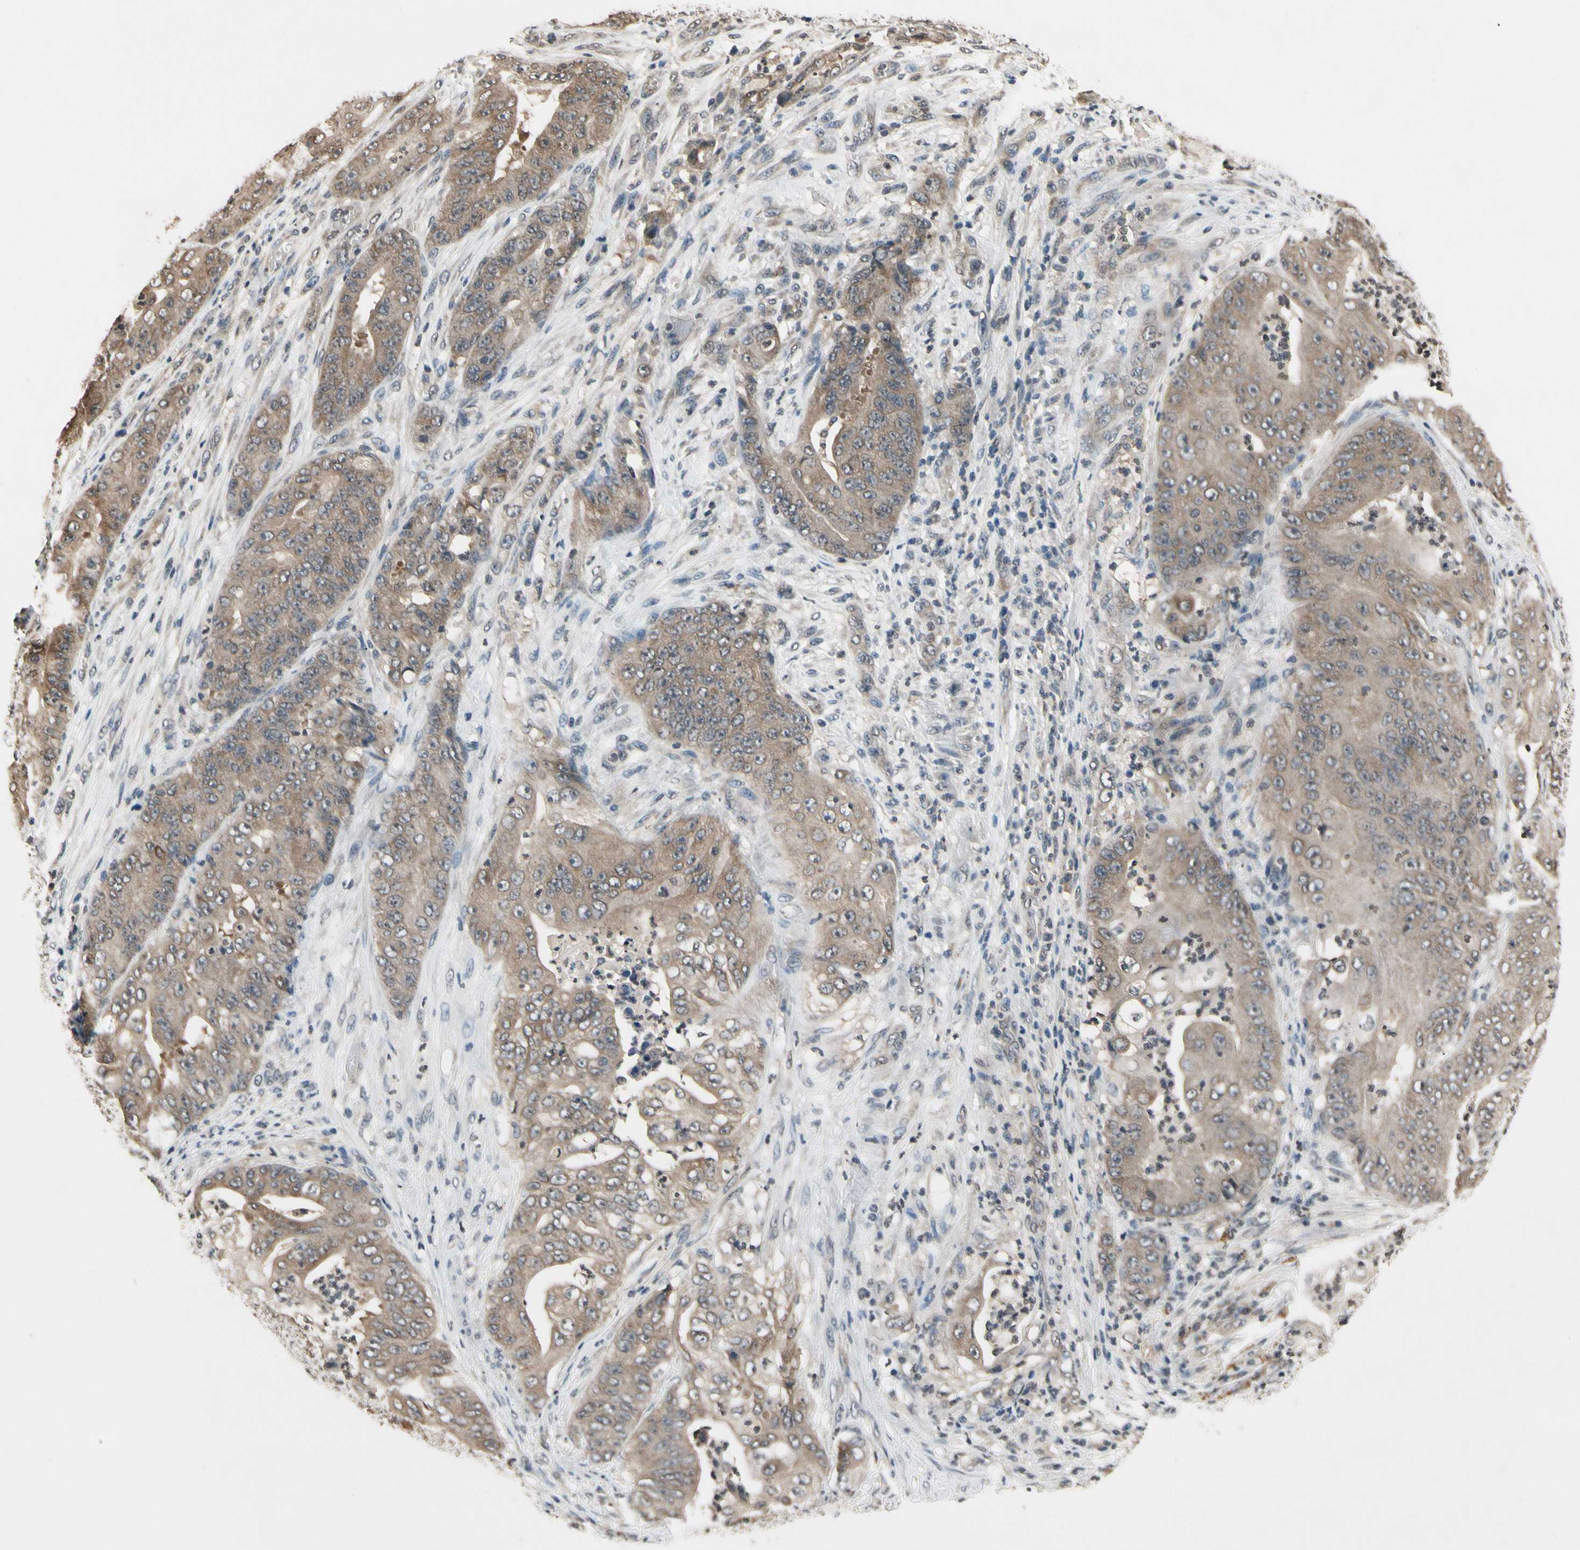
{"staining": {"intensity": "moderate", "quantity": ">75%", "location": "cytoplasmic/membranous"}, "tissue": "stomach cancer", "cell_type": "Tumor cells", "image_type": "cancer", "snomed": [{"axis": "morphology", "description": "Adenocarcinoma, NOS"}, {"axis": "topography", "description": "Stomach"}], "caption": "DAB (3,3'-diaminobenzidine) immunohistochemical staining of human stomach cancer (adenocarcinoma) shows moderate cytoplasmic/membranous protein positivity in about >75% of tumor cells.", "gene": "GCLC", "patient": {"sex": "female", "age": 73}}